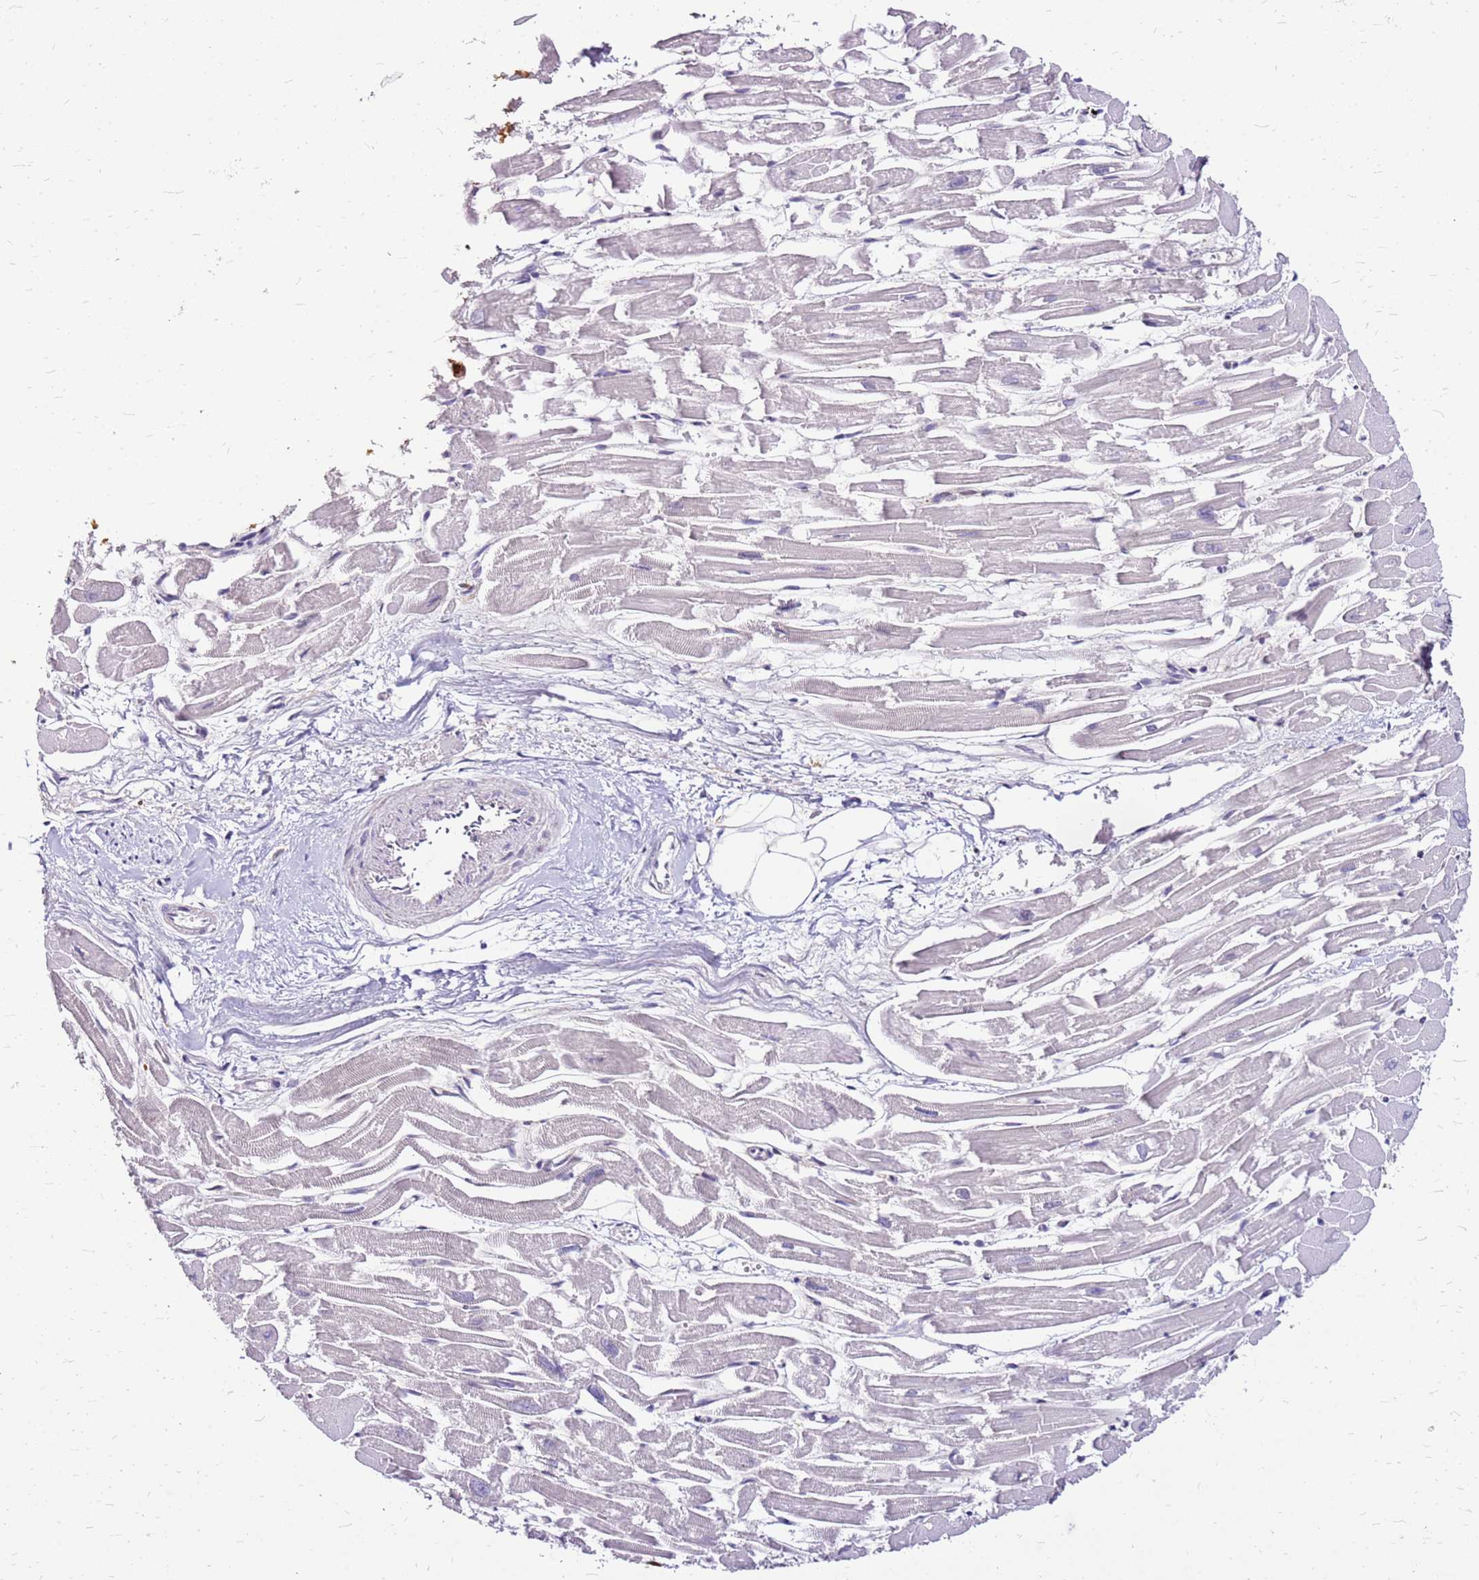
{"staining": {"intensity": "negative", "quantity": "none", "location": "none"}, "tissue": "heart muscle", "cell_type": "Cardiomyocytes", "image_type": "normal", "snomed": [{"axis": "morphology", "description": "Normal tissue, NOS"}, {"axis": "topography", "description": "Heart"}], "caption": "Immunohistochemical staining of unremarkable human heart muscle displays no significant expression in cardiomyocytes.", "gene": "ALDH1A3", "patient": {"sex": "male", "age": 54}}